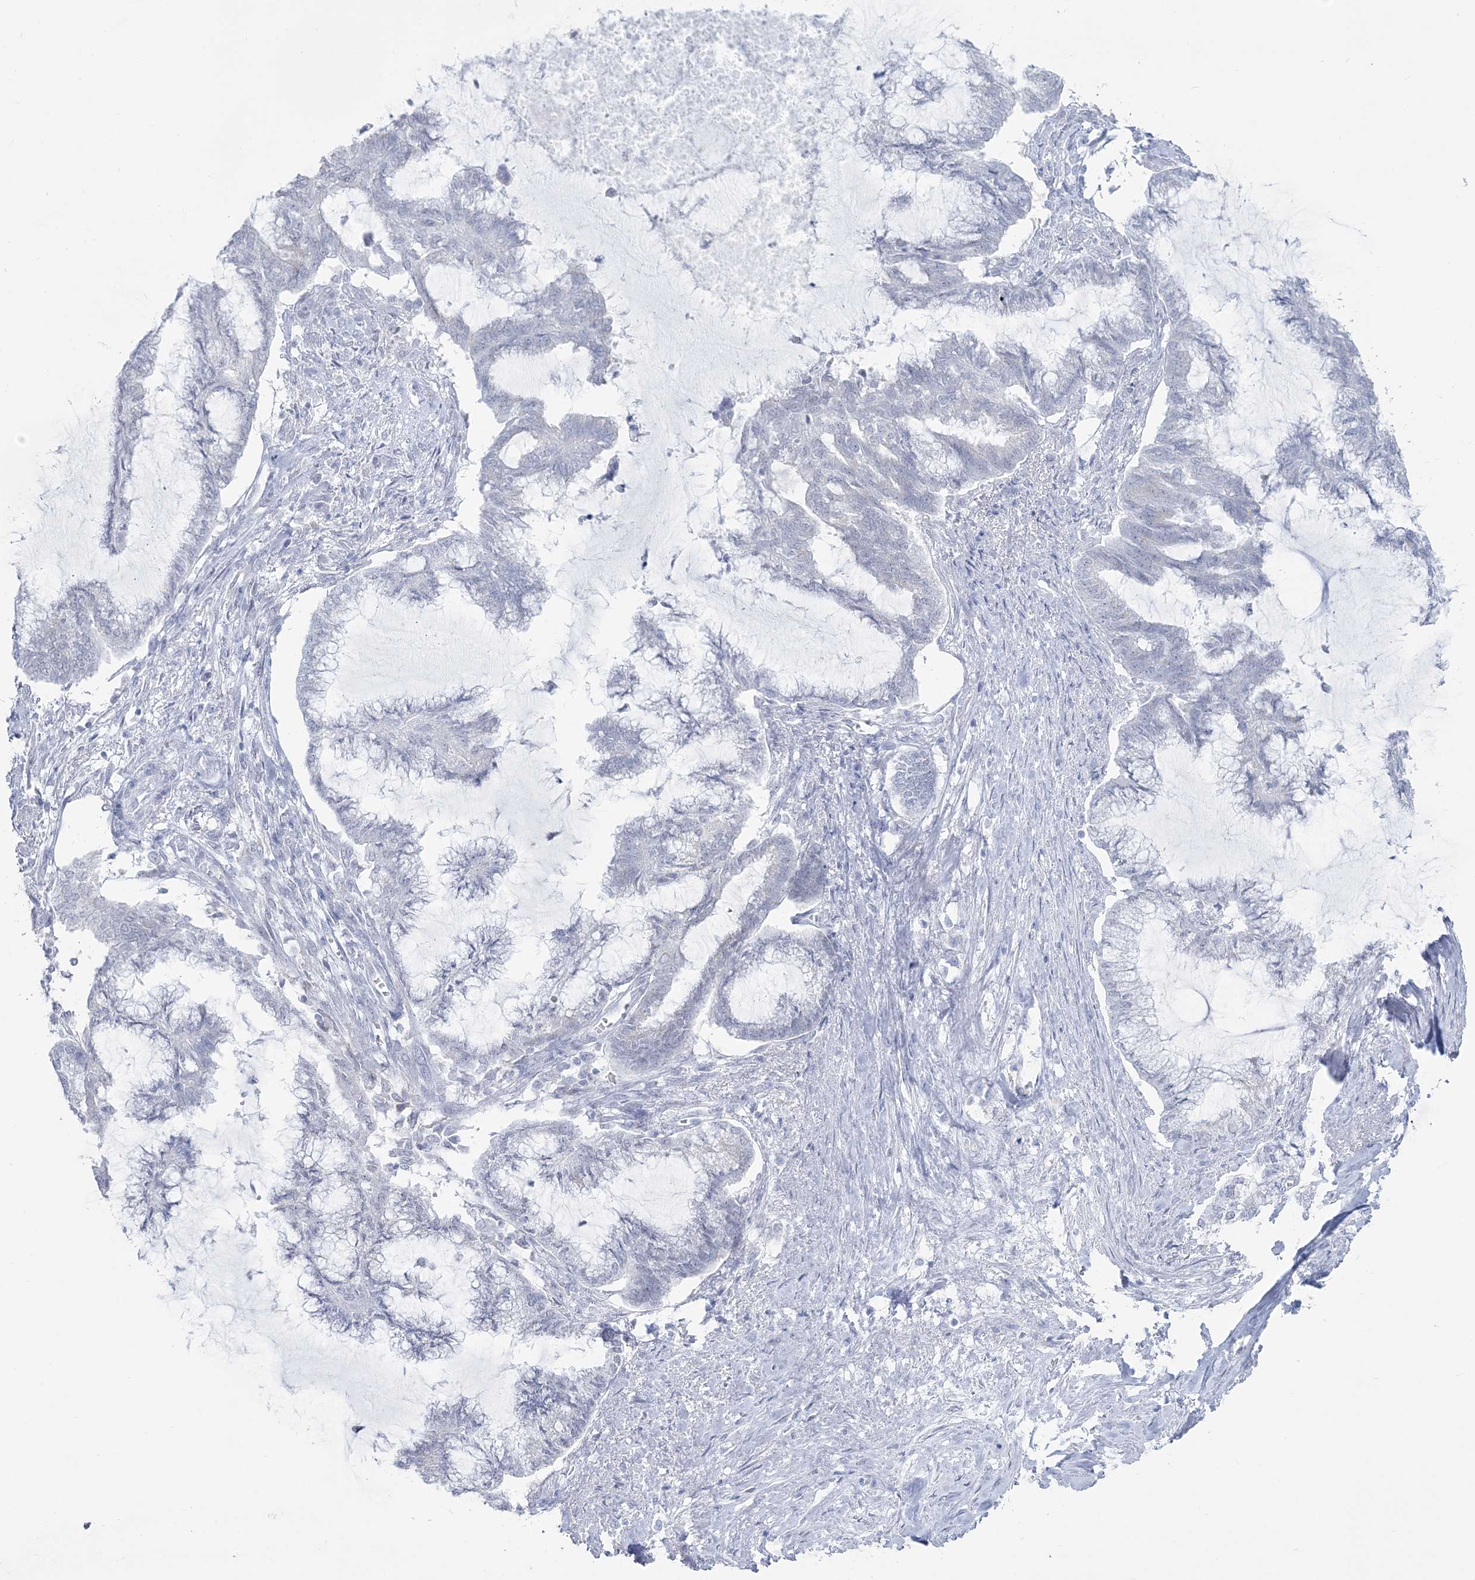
{"staining": {"intensity": "negative", "quantity": "none", "location": "none"}, "tissue": "endometrial cancer", "cell_type": "Tumor cells", "image_type": "cancer", "snomed": [{"axis": "morphology", "description": "Adenocarcinoma, NOS"}, {"axis": "topography", "description": "Endometrium"}], "caption": "High power microscopy photomicrograph of an IHC histopathology image of endometrial adenocarcinoma, revealing no significant expression in tumor cells. (Brightfield microscopy of DAB (3,3'-diaminobenzidine) immunohistochemistry (IHC) at high magnification).", "gene": "ZNF843", "patient": {"sex": "female", "age": 86}}